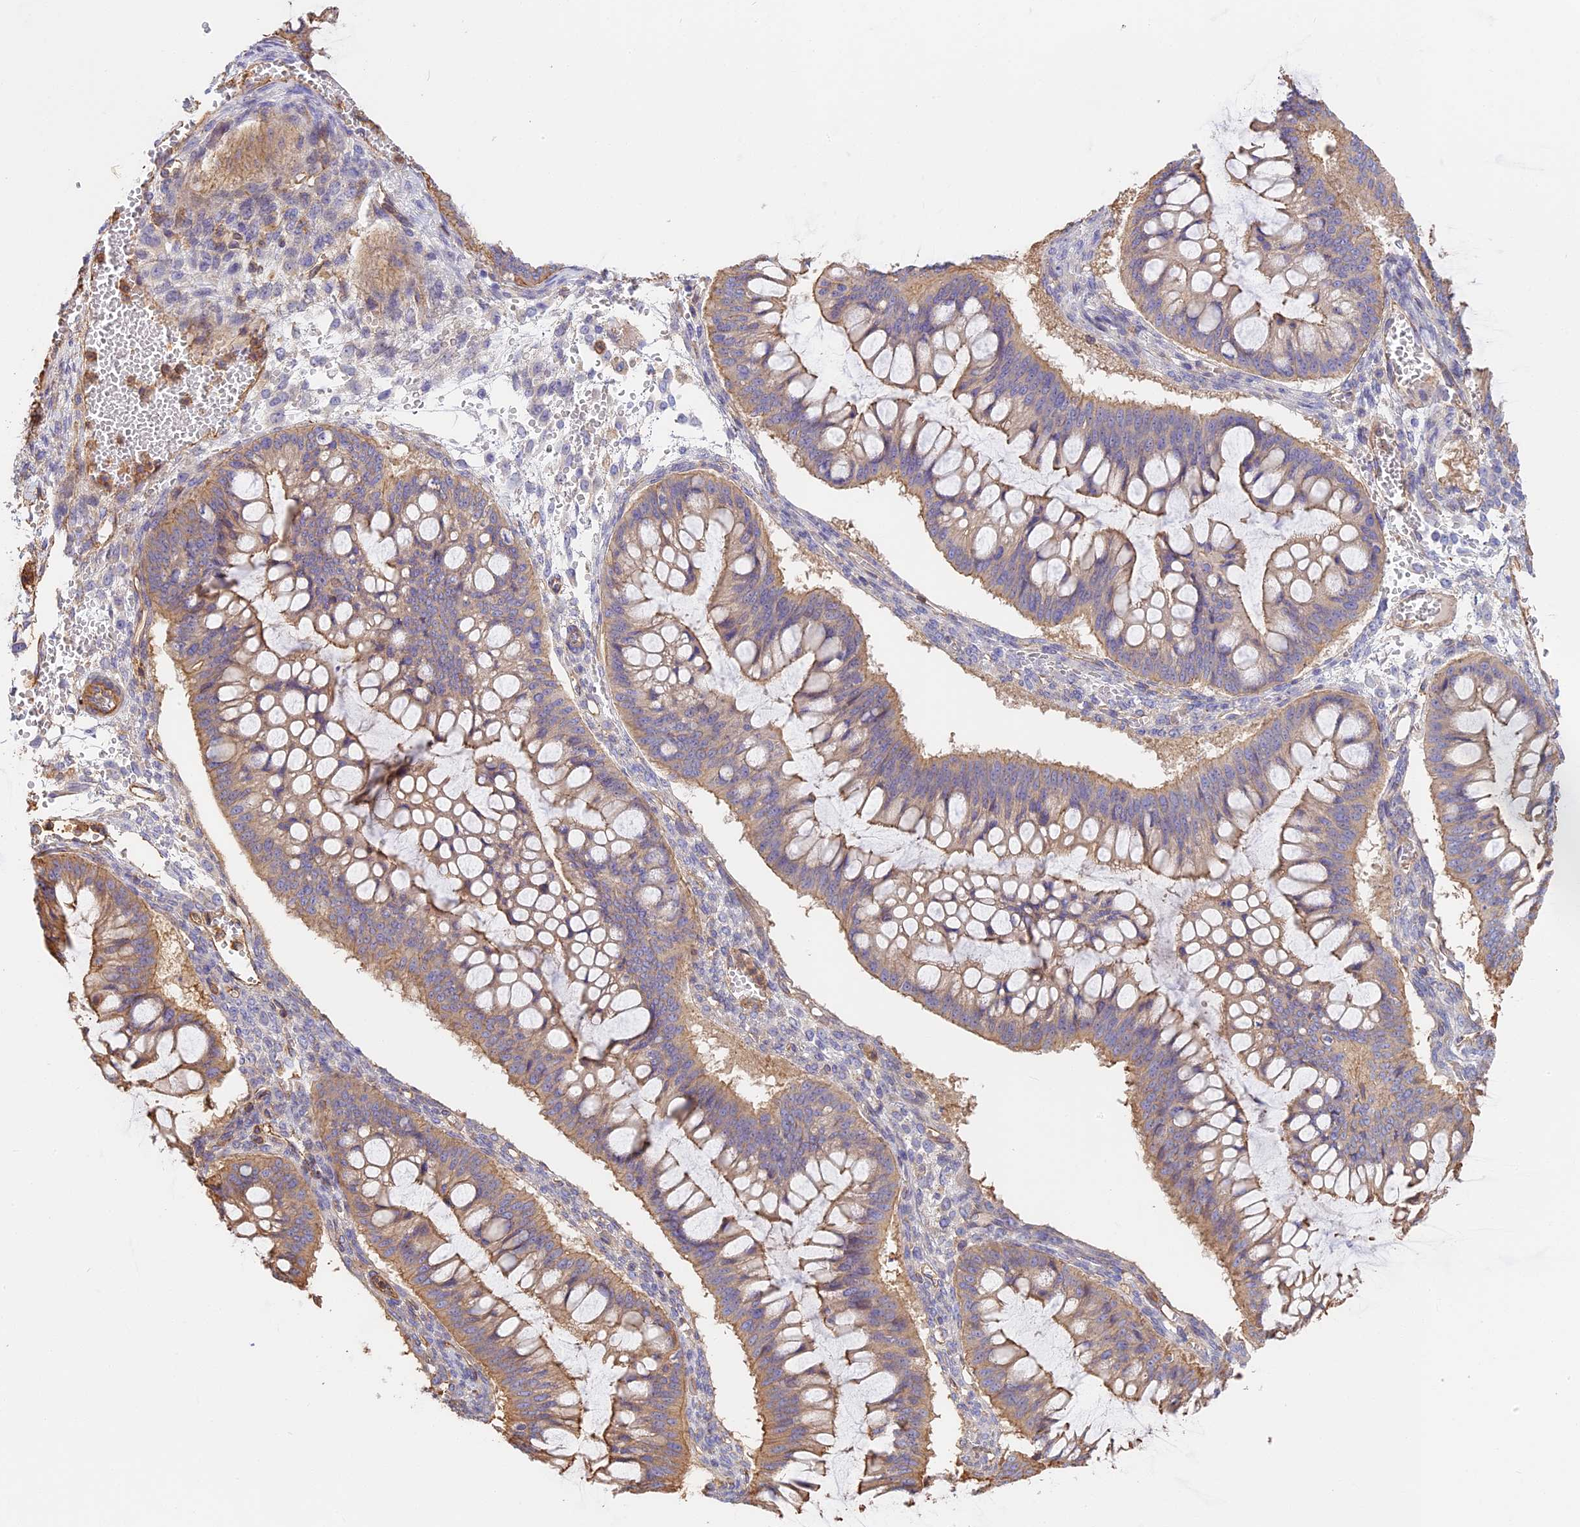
{"staining": {"intensity": "weak", "quantity": ">75%", "location": "cytoplasmic/membranous"}, "tissue": "ovarian cancer", "cell_type": "Tumor cells", "image_type": "cancer", "snomed": [{"axis": "morphology", "description": "Cystadenocarcinoma, mucinous, NOS"}, {"axis": "topography", "description": "Ovary"}], "caption": "Immunohistochemical staining of mucinous cystadenocarcinoma (ovarian) shows low levels of weak cytoplasmic/membranous expression in approximately >75% of tumor cells.", "gene": "VPS18", "patient": {"sex": "female", "age": 73}}